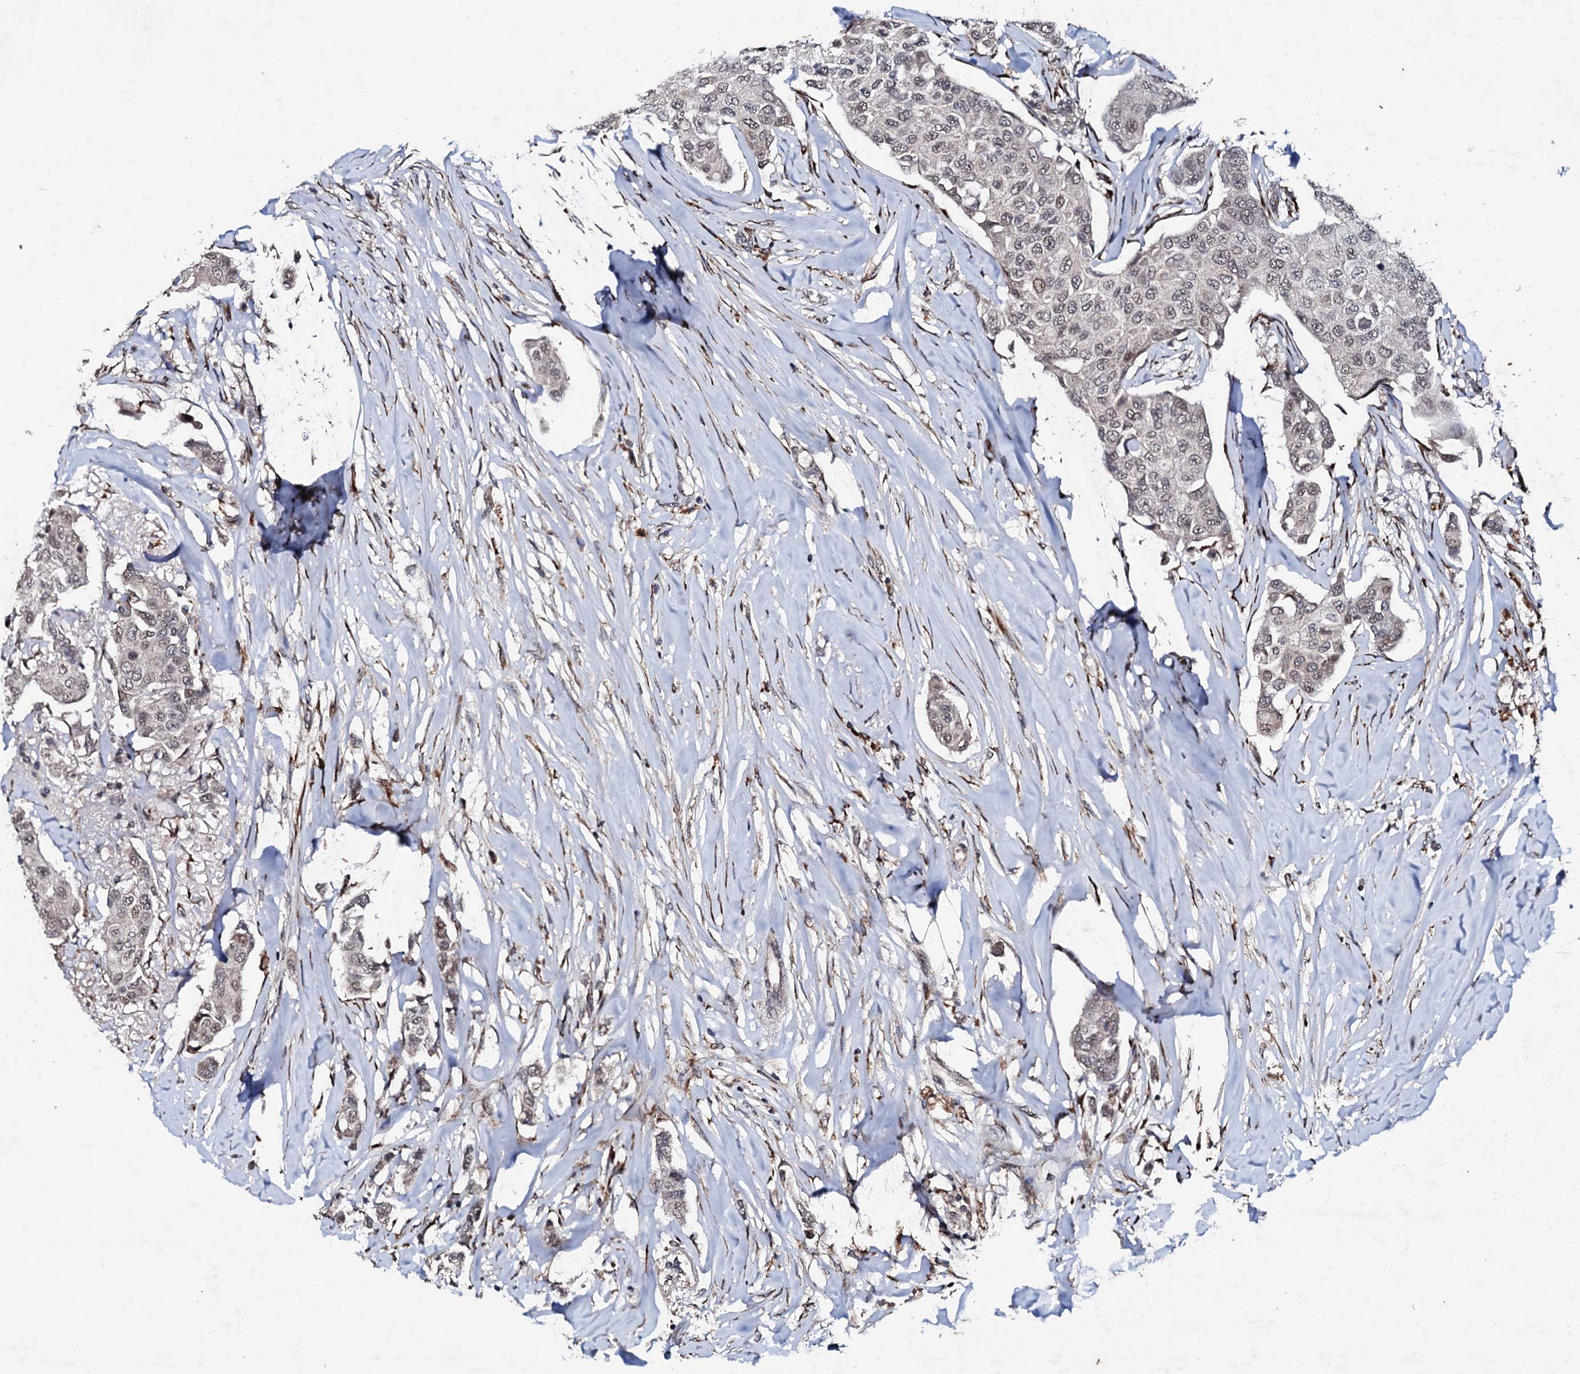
{"staining": {"intensity": "weak", "quantity": "<25%", "location": "nuclear"}, "tissue": "breast cancer", "cell_type": "Tumor cells", "image_type": "cancer", "snomed": [{"axis": "morphology", "description": "Duct carcinoma"}, {"axis": "topography", "description": "Breast"}], "caption": "IHC image of neoplastic tissue: human invasive ductal carcinoma (breast) stained with DAB shows no significant protein staining in tumor cells. The staining was performed using DAB (3,3'-diaminobenzidine) to visualize the protein expression in brown, while the nuclei were stained in blue with hematoxylin (Magnification: 20x).", "gene": "FAM111A", "patient": {"sex": "female", "age": 80}}